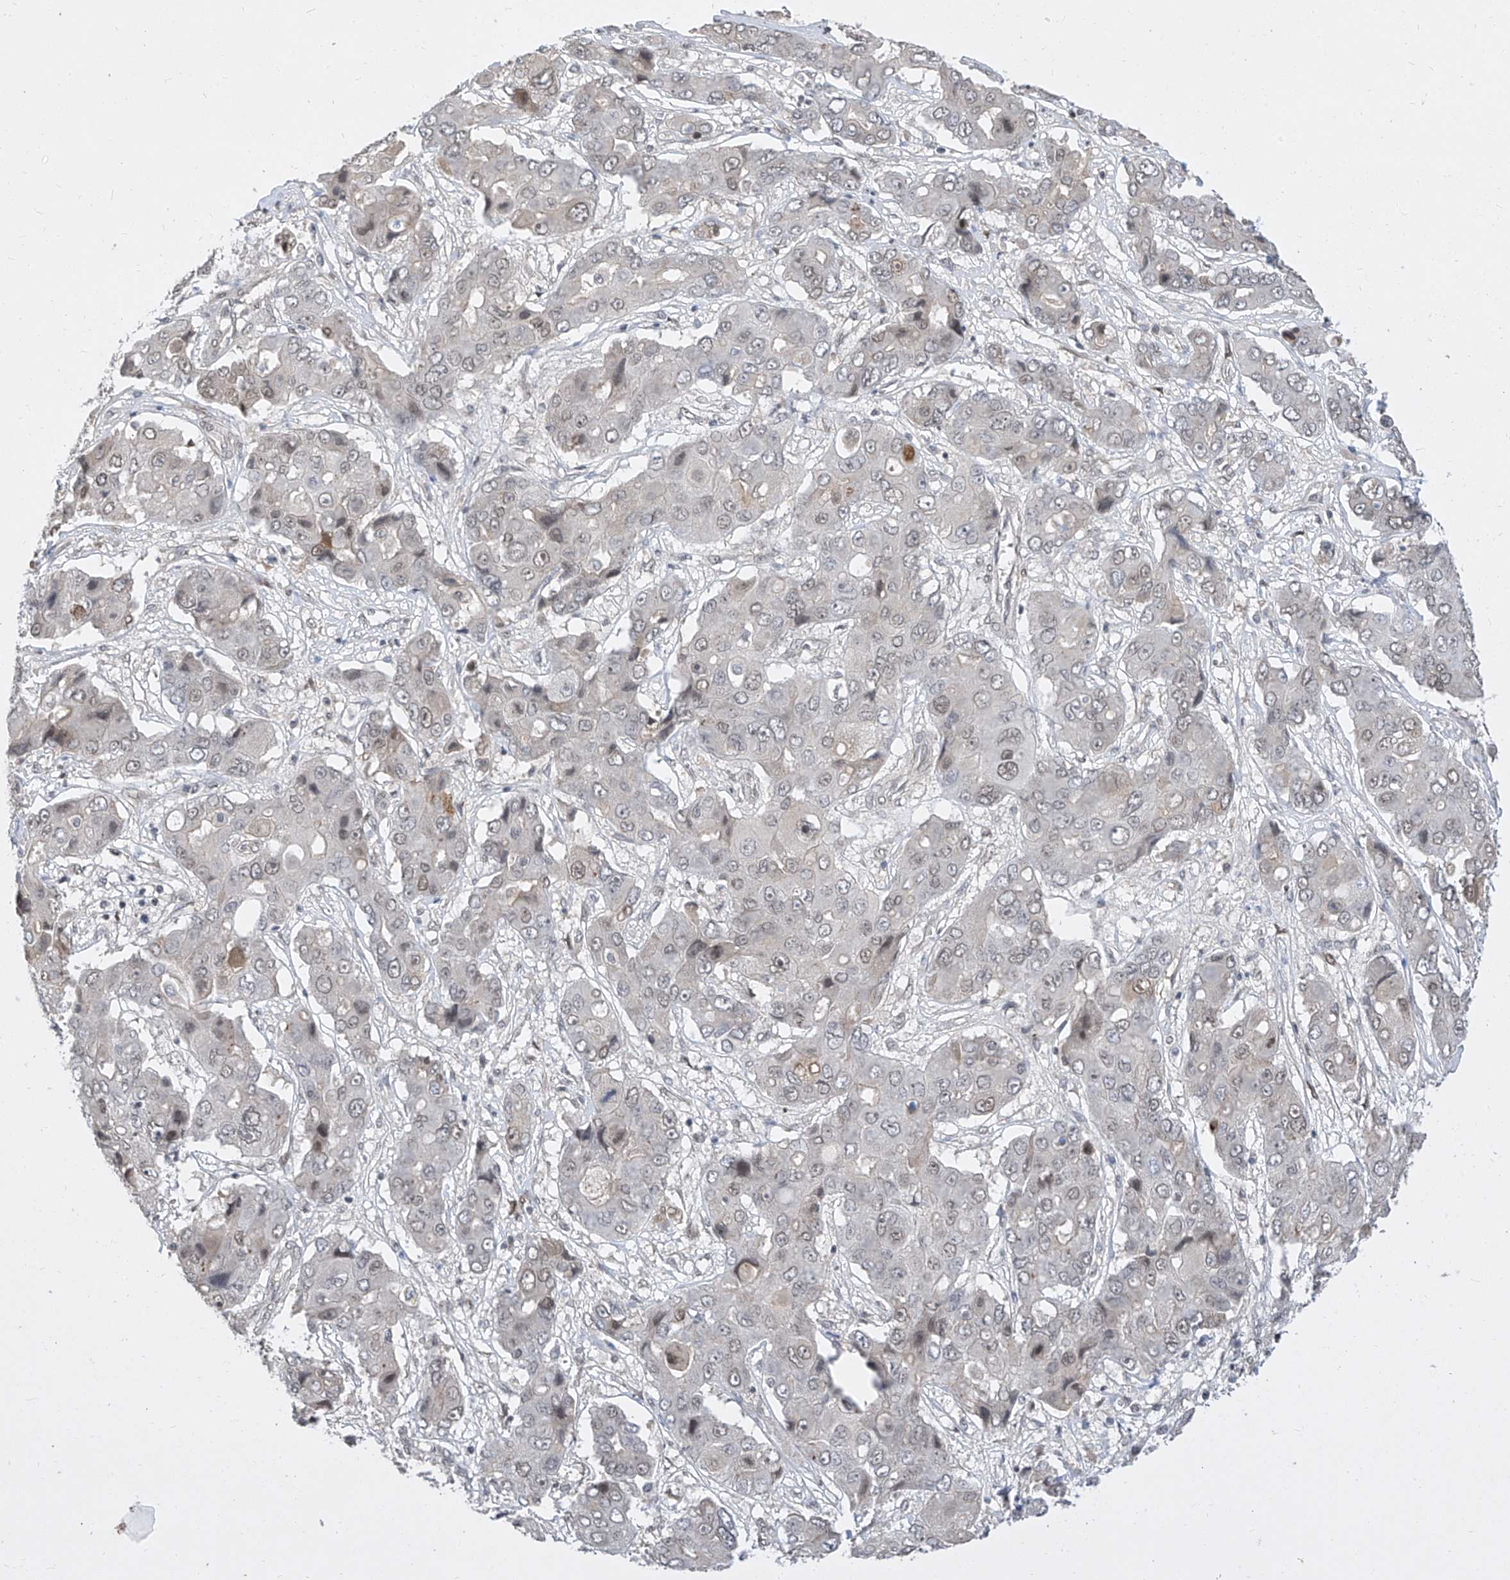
{"staining": {"intensity": "weak", "quantity": "<25%", "location": "nuclear"}, "tissue": "liver cancer", "cell_type": "Tumor cells", "image_type": "cancer", "snomed": [{"axis": "morphology", "description": "Cholangiocarcinoma"}, {"axis": "topography", "description": "Liver"}], "caption": "Immunohistochemical staining of liver cancer (cholangiocarcinoma) demonstrates no significant positivity in tumor cells. (Brightfield microscopy of DAB immunohistochemistry at high magnification).", "gene": "CETN2", "patient": {"sex": "male", "age": 67}}